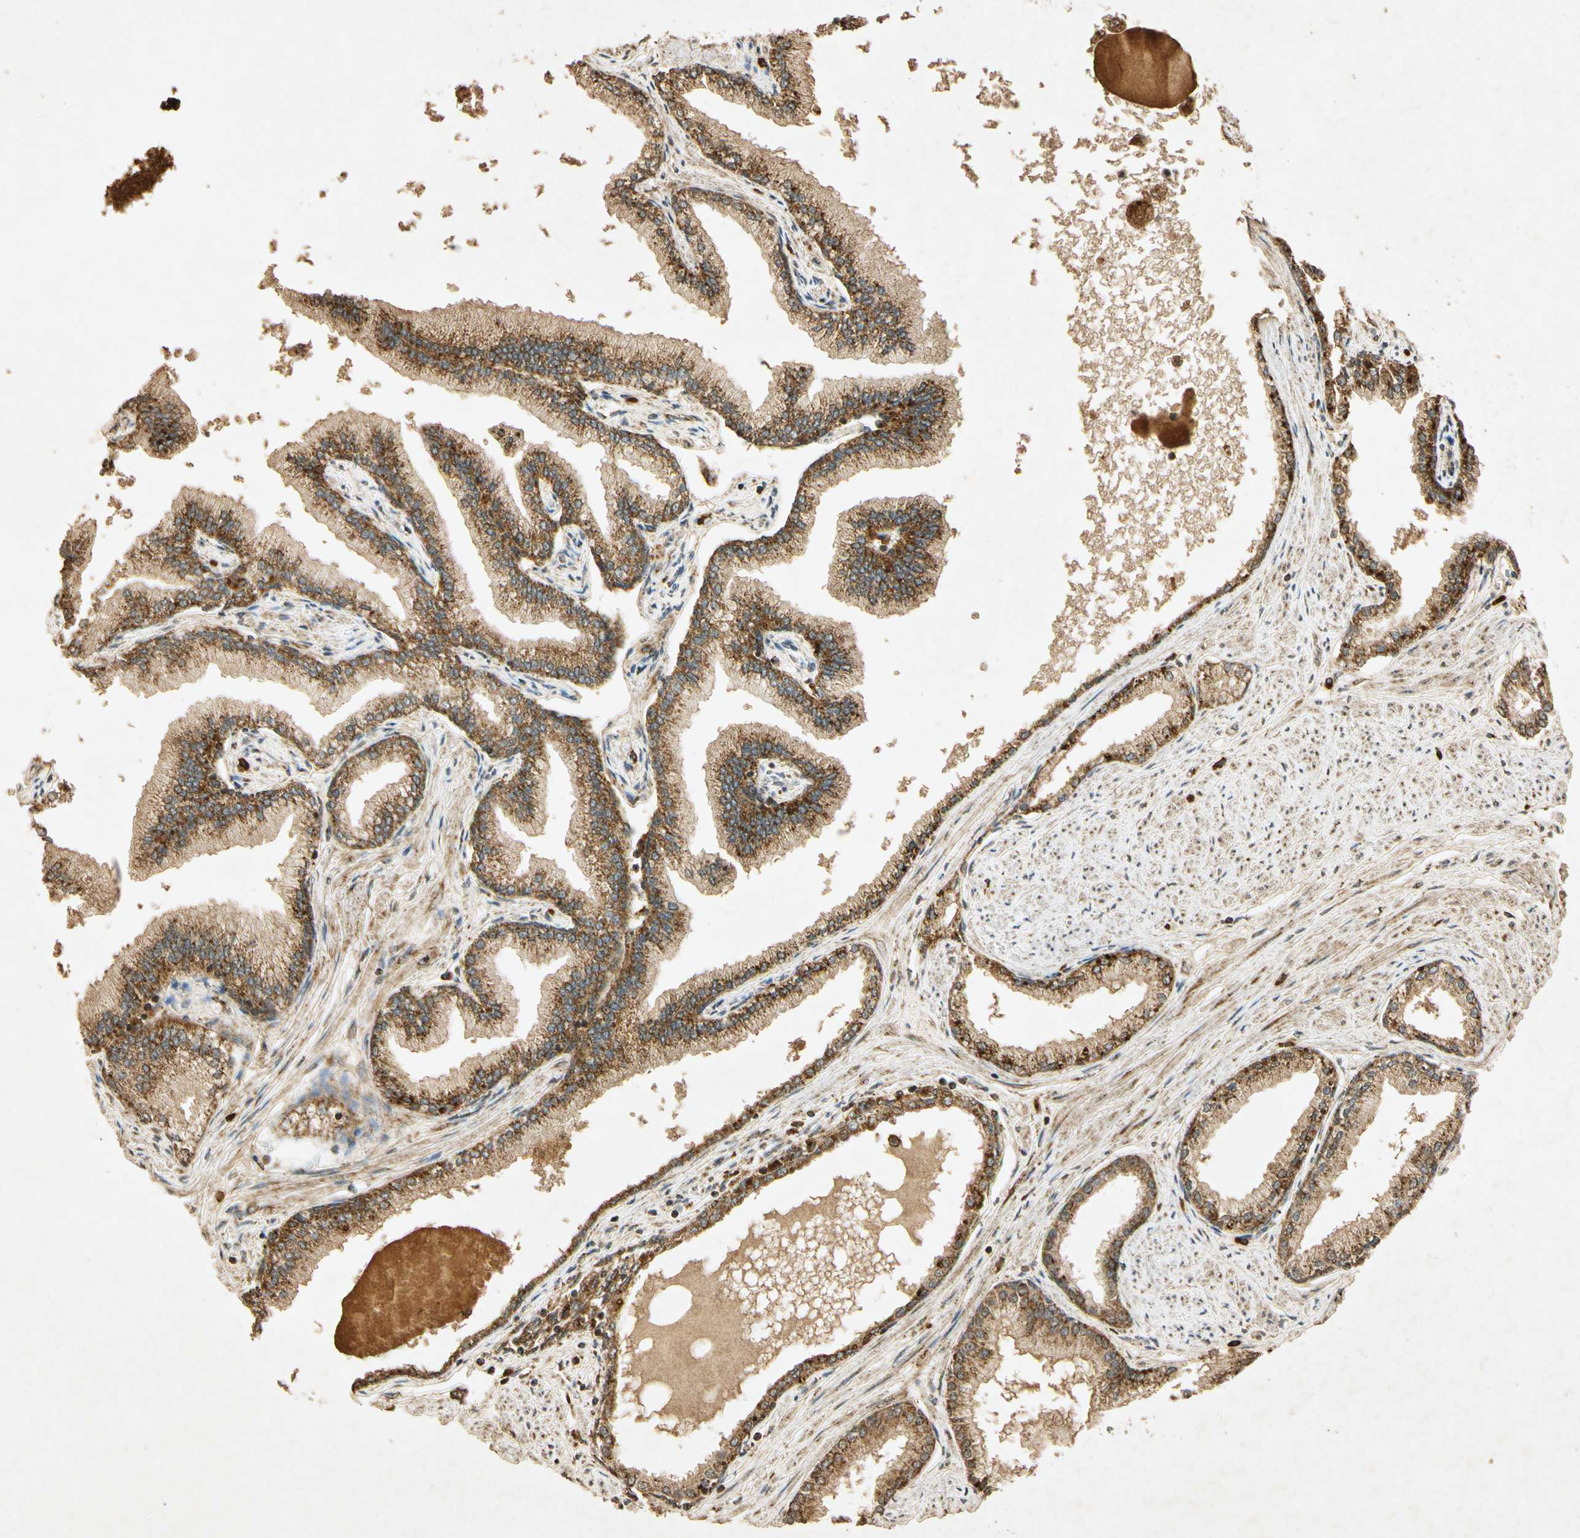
{"staining": {"intensity": "moderate", "quantity": ">75%", "location": "cytoplasmic/membranous"}, "tissue": "prostate", "cell_type": "Glandular cells", "image_type": "normal", "snomed": [{"axis": "morphology", "description": "Normal tissue, NOS"}, {"axis": "topography", "description": "Prostate"}], "caption": "Immunohistochemistry (IHC) staining of normal prostate, which shows medium levels of moderate cytoplasmic/membranous staining in about >75% of glandular cells indicating moderate cytoplasmic/membranous protein expression. The staining was performed using DAB (brown) for protein detection and nuclei were counterstained in hematoxylin (blue).", "gene": "PRDX3", "patient": {"sex": "male", "age": 64}}